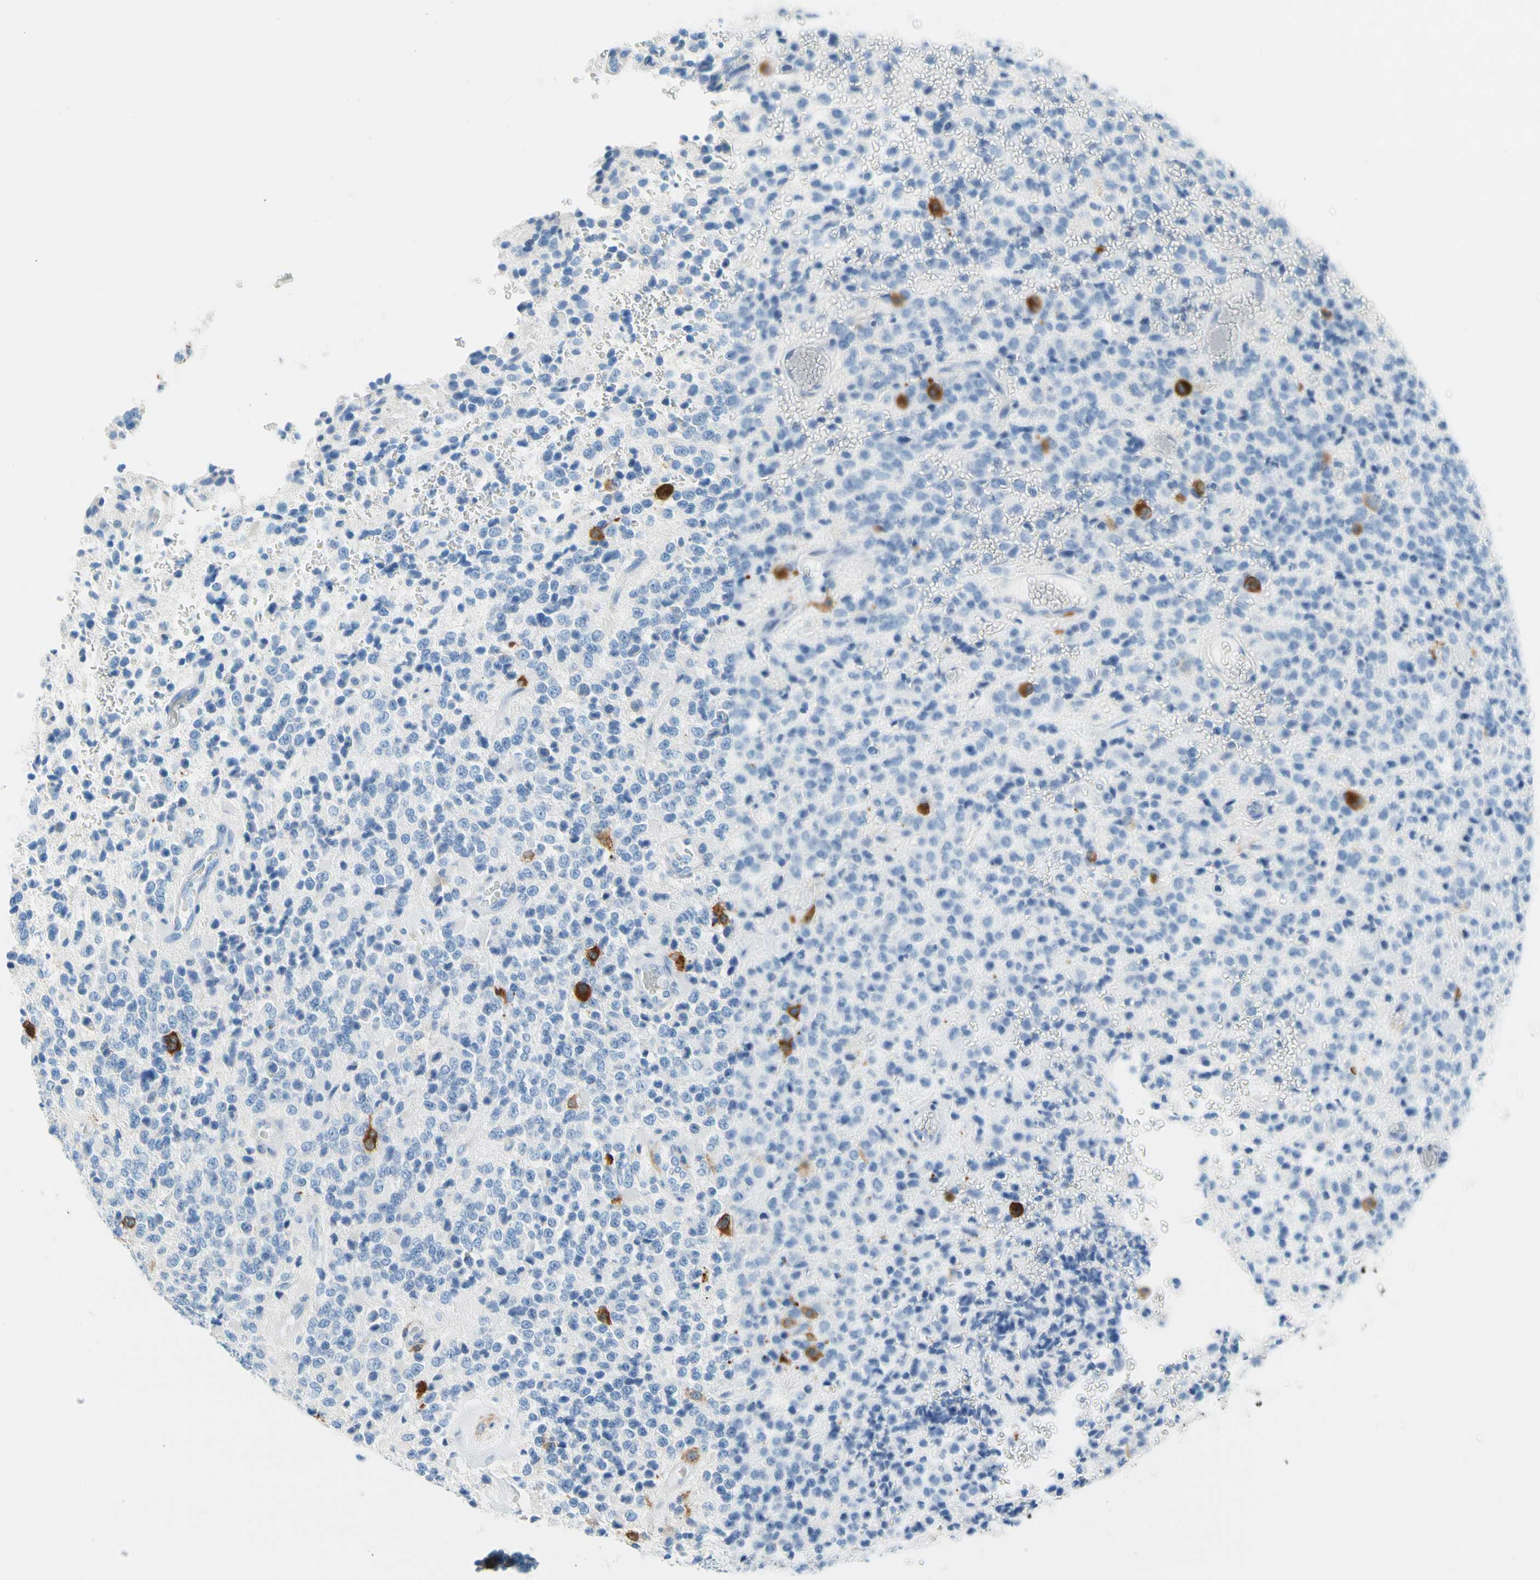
{"staining": {"intensity": "strong", "quantity": "<25%", "location": "cytoplasmic/membranous"}, "tissue": "glioma", "cell_type": "Tumor cells", "image_type": "cancer", "snomed": [{"axis": "morphology", "description": "Glioma, malignant, High grade"}, {"axis": "topography", "description": "pancreas cauda"}], "caption": "High-magnification brightfield microscopy of malignant glioma (high-grade) stained with DAB (brown) and counterstained with hematoxylin (blue). tumor cells exhibit strong cytoplasmic/membranous staining is present in approximately<25% of cells.", "gene": "TACC3", "patient": {"sex": "male", "age": 60}}